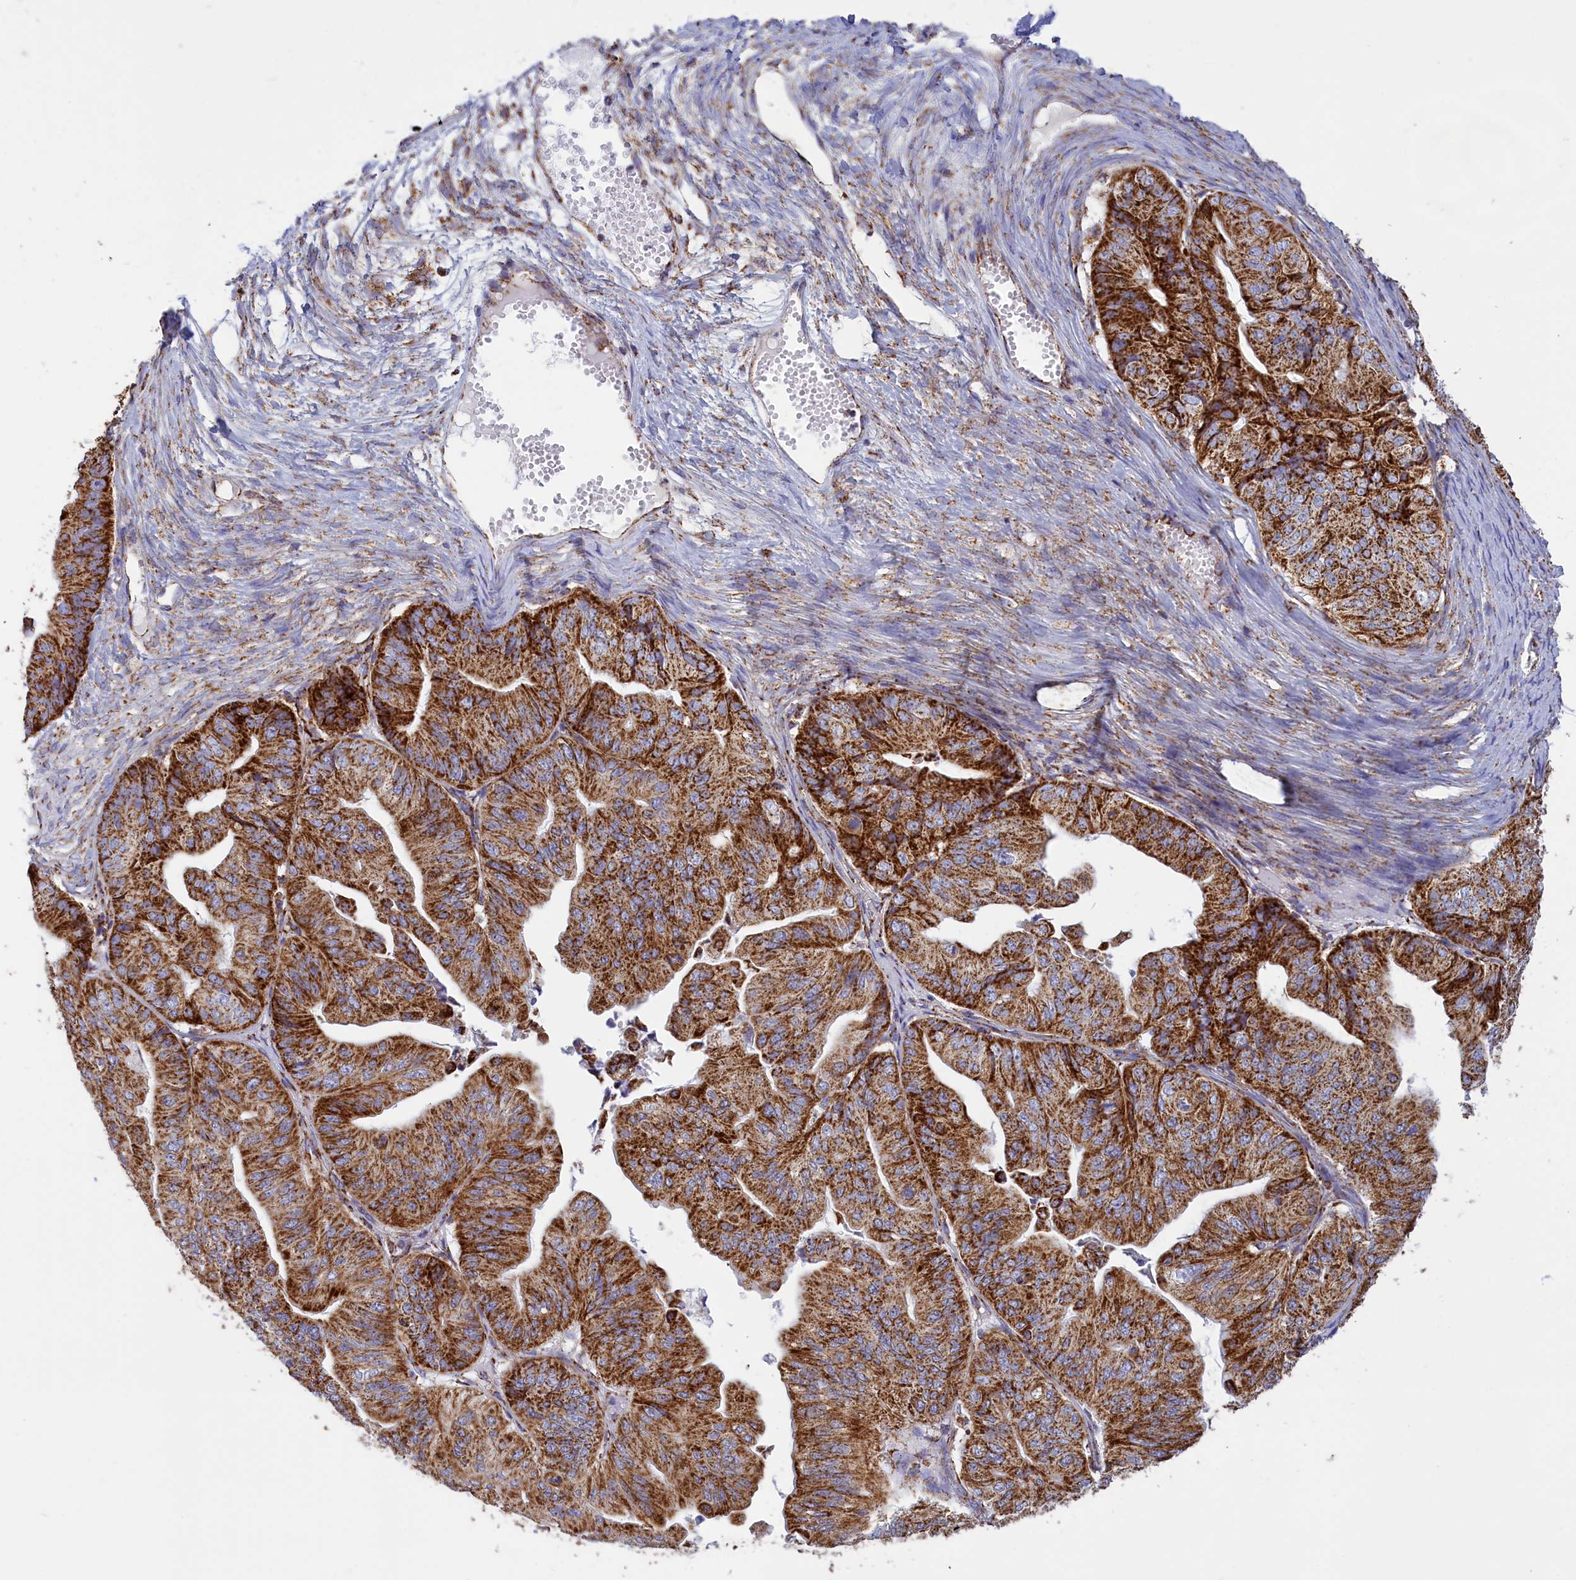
{"staining": {"intensity": "strong", "quantity": ">75%", "location": "cytoplasmic/membranous"}, "tissue": "ovarian cancer", "cell_type": "Tumor cells", "image_type": "cancer", "snomed": [{"axis": "morphology", "description": "Cystadenocarcinoma, mucinous, NOS"}, {"axis": "topography", "description": "Ovary"}], "caption": "A micrograph of ovarian cancer stained for a protein displays strong cytoplasmic/membranous brown staining in tumor cells. The staining was performed using DAB to visualize the protein expression in brown, while the nuclei were stained in blue with hematoxylin (Magnification: 20x).", "gene": "ISOC2", "patient": {"sex": "female", "age": 61}}